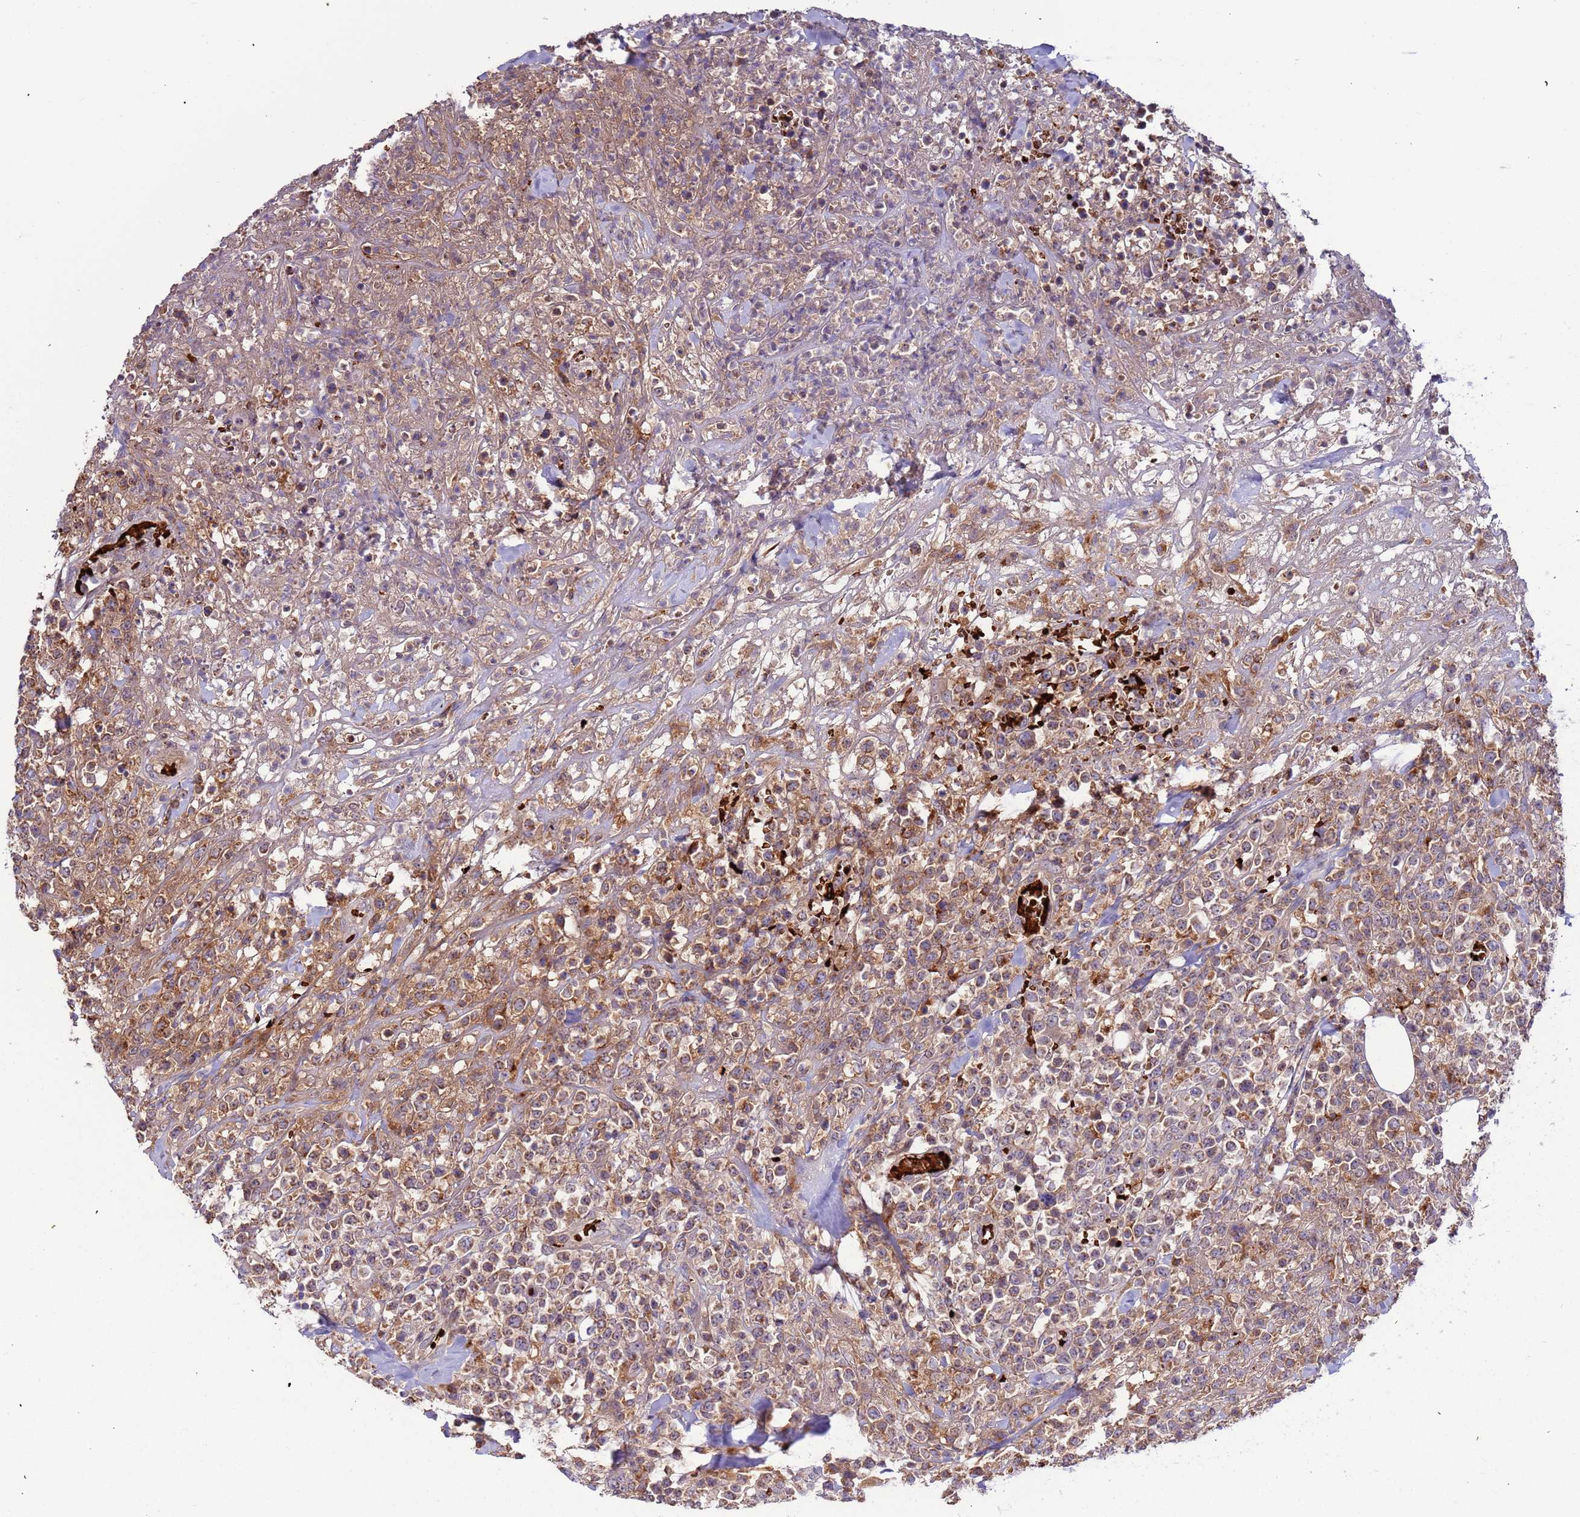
{"staining": {"intensity": "moderate", "quantity": ">75%", "location": "cytoplasmic/membranous"}, "tissue": "lymphoma", "cell_type": "Tumor cells", "image_type": "cancer", "snomed": [{"axis": "morphology", "description": "Malignant lymphoma, non-Hodgkin's type, High grade"}, {"axis": "topography", "description": "Colon"}], "caption": "About >75% of tumor cells in human lymphoma show moderate cytoplasmic/membranous protein staining as visualized by brown immunohistochemical staining.", "gene": "VPS36", "patient": {"sex": "female", "age": 53}}